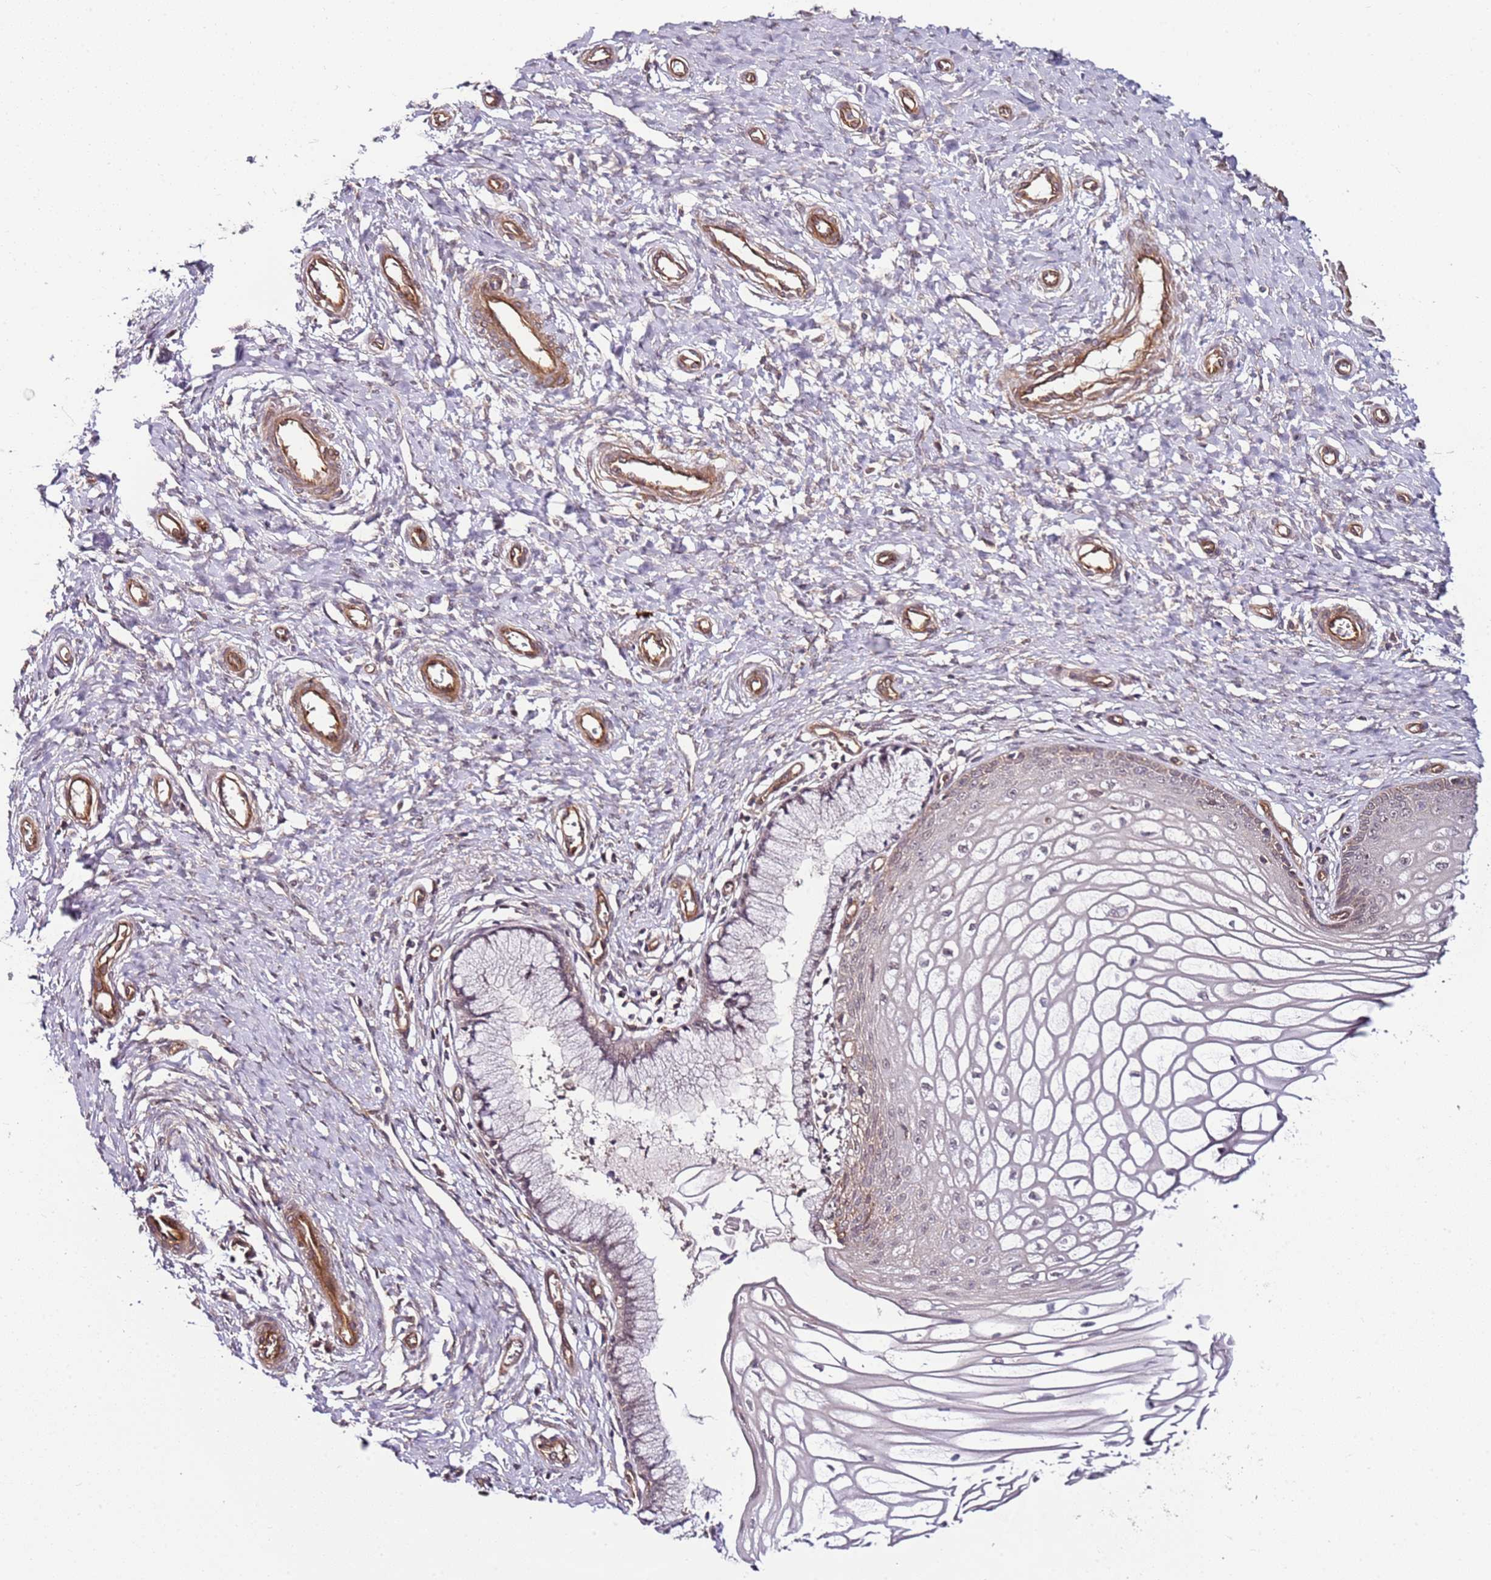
{"staining": {"intensity": "weak", "quantity": "25%-75%", "location": "cytoplasmic/membranous"}, "tissue": "cervix", "cell_type": "Glandular cells", "image_type": "normal", "snomed": [{"axis": "morphology", "description": "Normal tissue, NOS"}, {"axis": "topography", "description": "Cervix"}], "caption": "Immunohistochemistry (IHC) staining of benign cervix, which displays low levels of weak cytoplasmic/membranous expression in about 25%-75% of glandular cells indicating weak cytoplasmic/membranous protein staining. The staining was performed using DAB (brown) for protein detection and nuclei were counterstained in hematoxylin (blue).", "gene": "CCNYL1", "patient": {"sex": "female", "age": 55}}